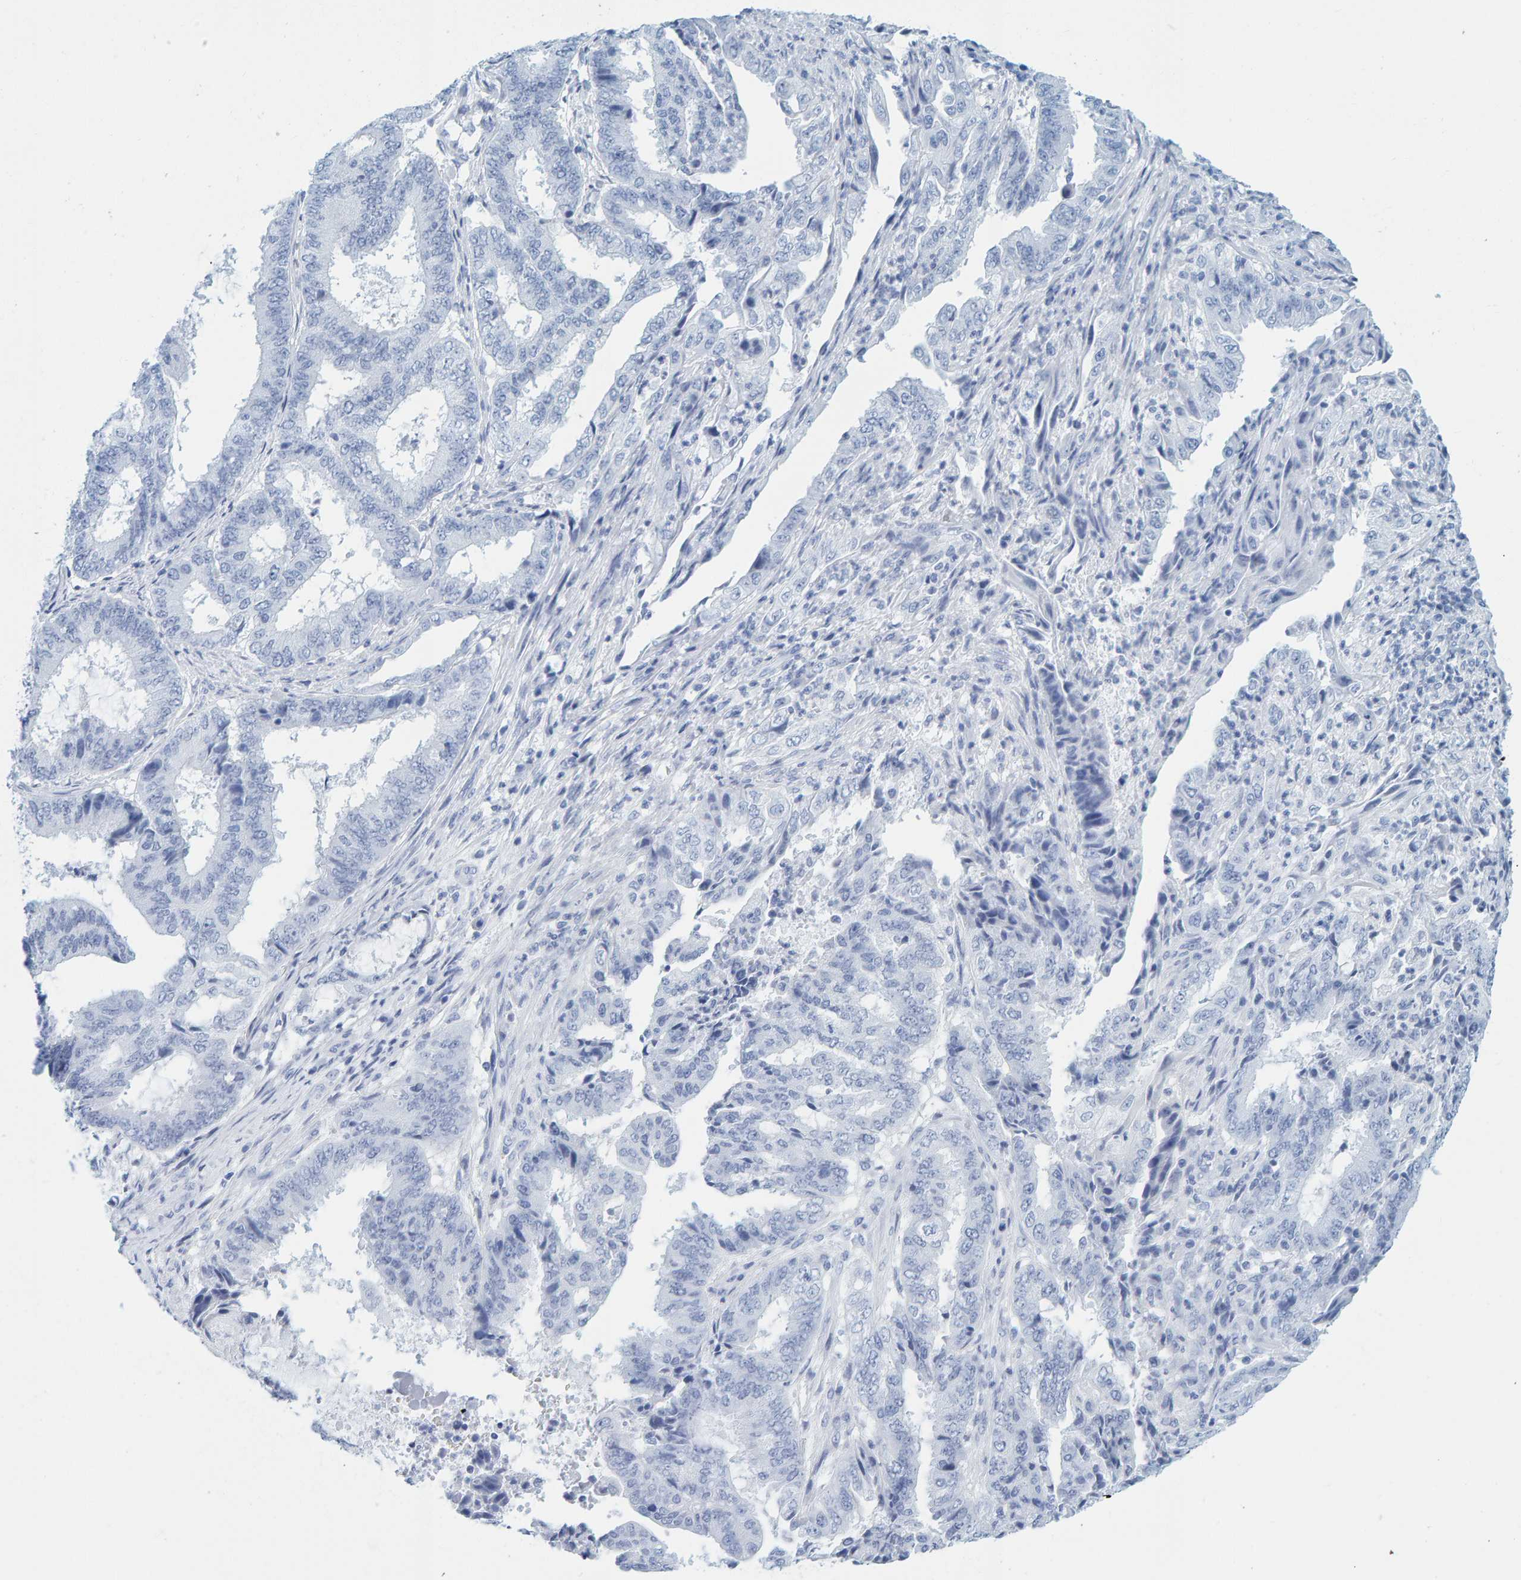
{"staining": {"intensity": "negative", "quantity": "none", "location": "none"}, "tissue": "endometrial cancer", "cell_type": "Tumor cells", "image_type": "cancer", "snomed": [{"axis": "morphology", "description": "Adenocarcinoma, NOS"}, {"axis": "topography", "description": "Endometrium"}], "caption": "Endometrial adenocarcinoma was stained to show a protein in brown. There is no significant staining in tumor cells.", "gene": "SFTPC", "patient": {"sex": "female", "age": 51}}